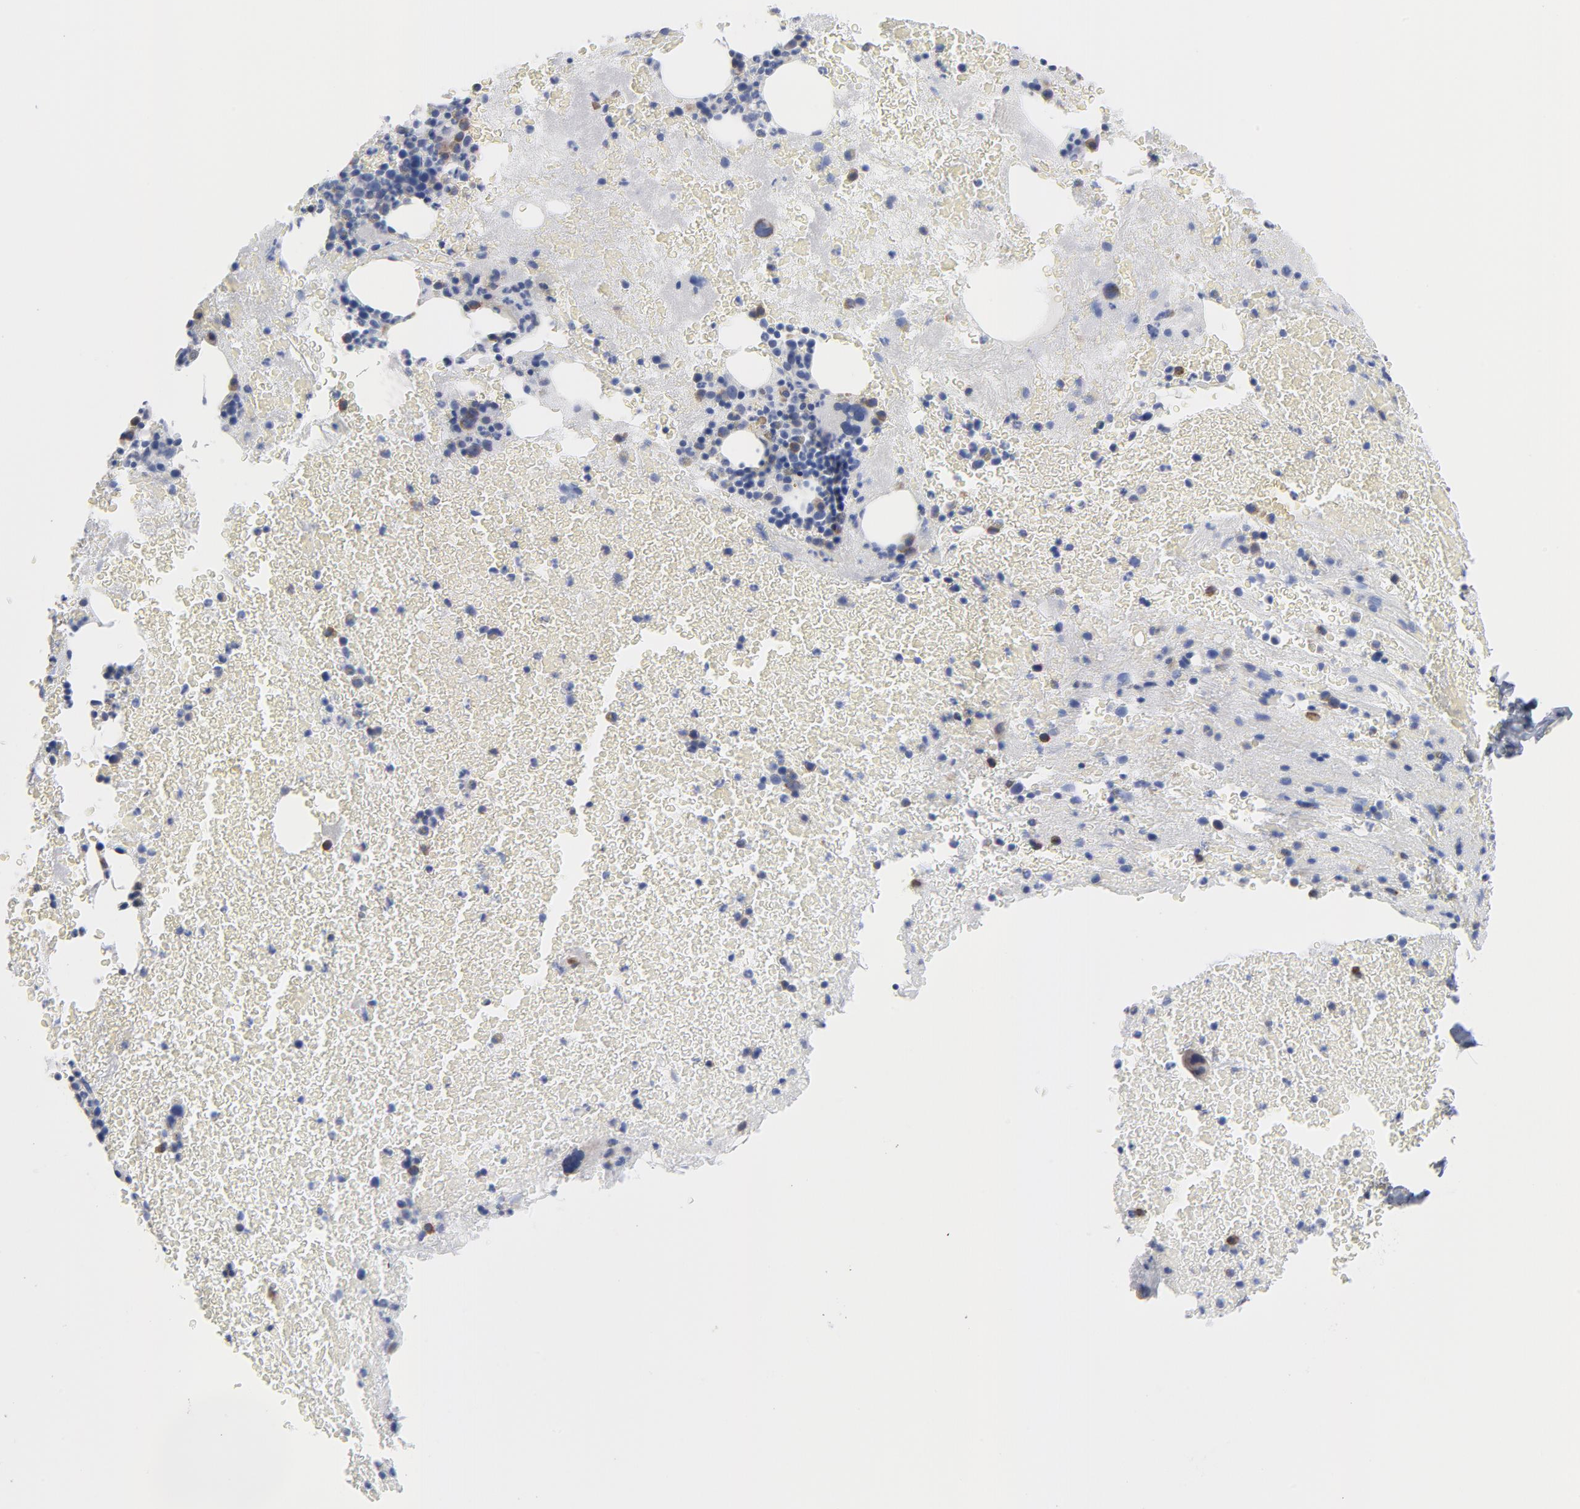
{"staining": {"intensity": "moderate", "quantity": "<25%", "location": "cytoplasmic/membranous"}, "tissue": "bone marrow", "cell_type": "Hematopoietic cells", "image_type": "normal", "snomed": [{"axis": "morphology", "description": "Normal tissue, NOS"}, {"axis": "topography", "description": "Bone marrow"}], "caption": "Moderate cytoplasmic/membranous protein positivity is identified in approximately <25% of hematopoietic cells in bone marrow.", "gene": "CPE", "patient": {"sex": "male", "age": 76}}